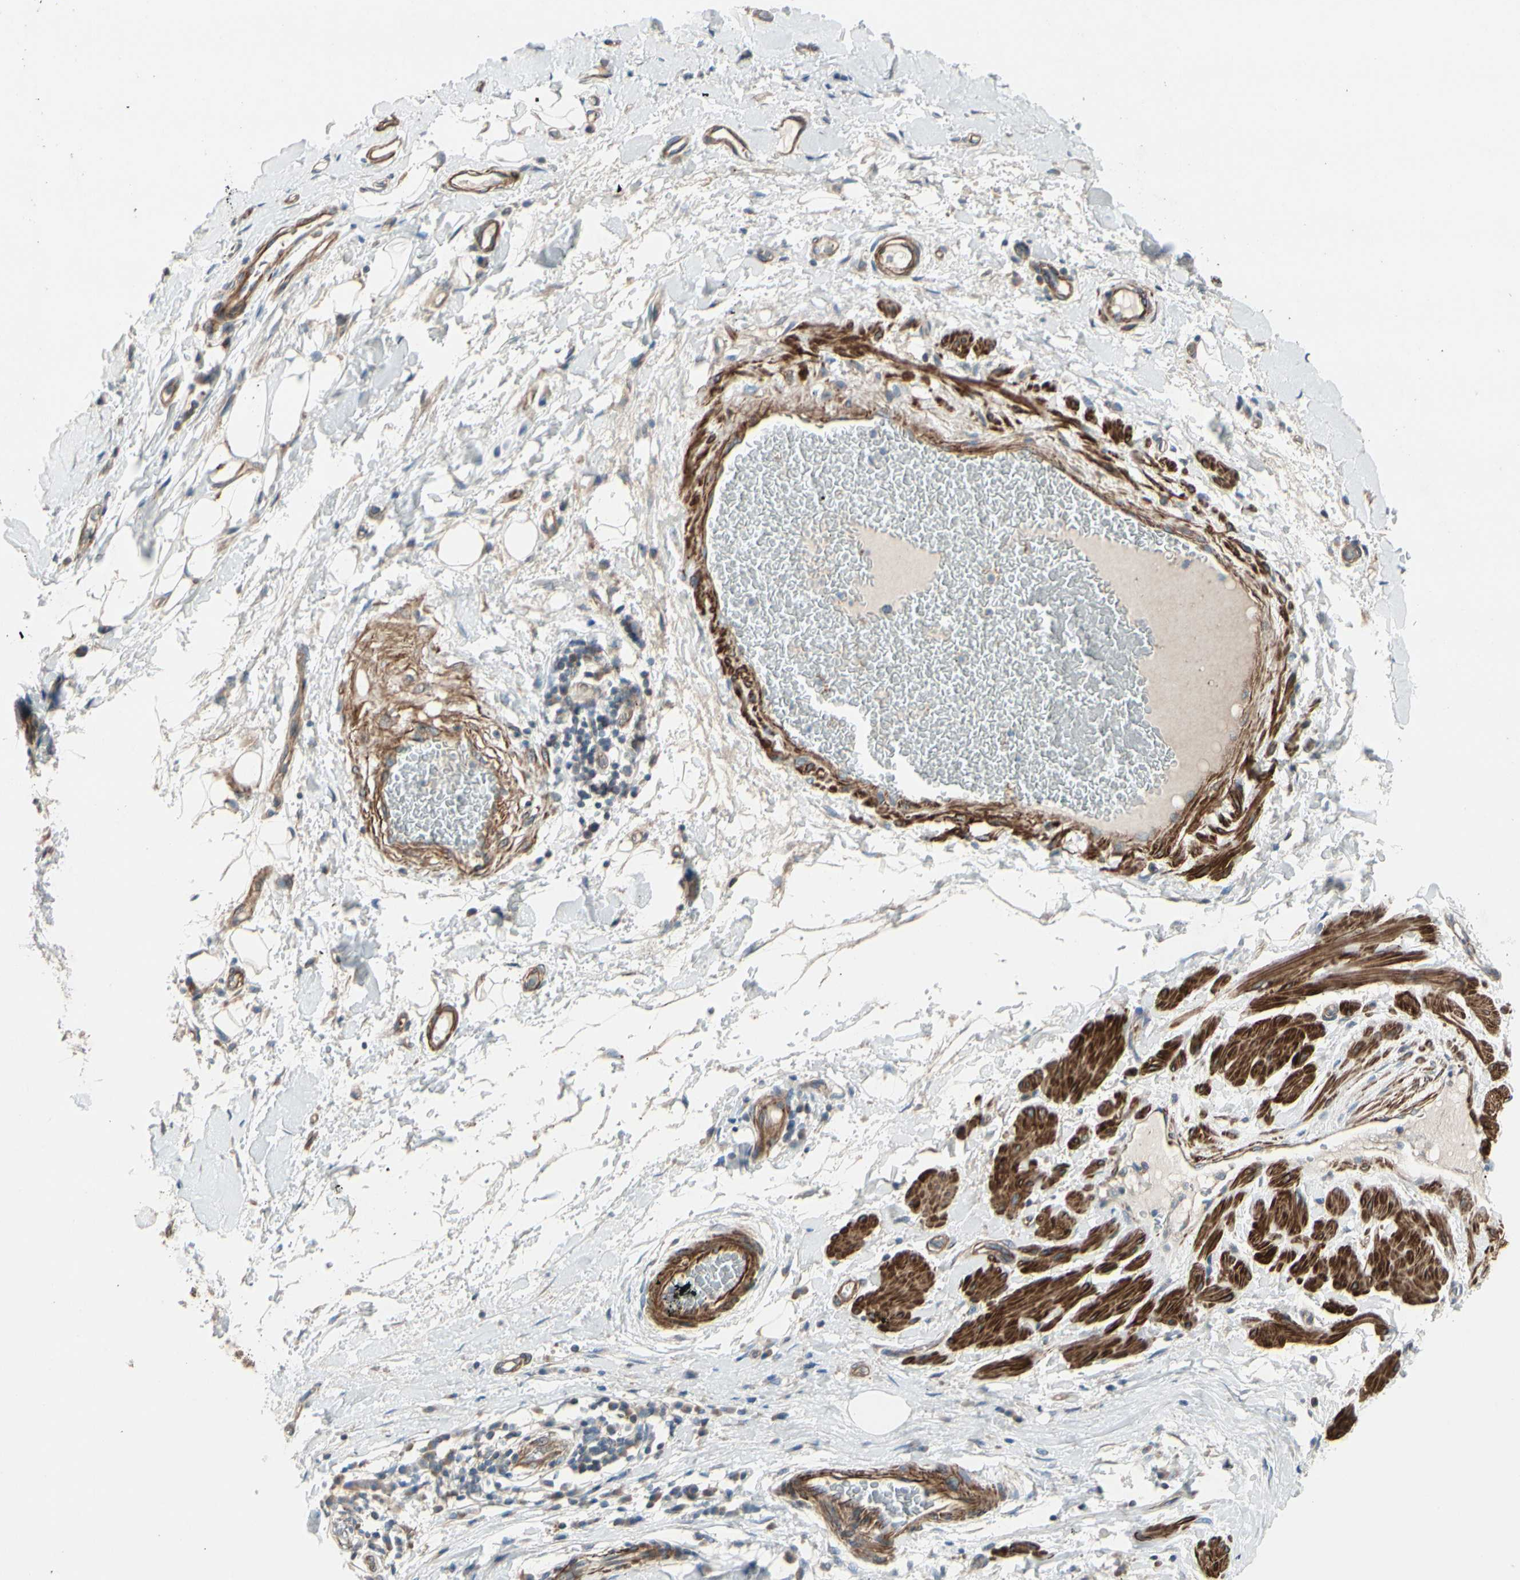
{"staining": {"intensity": "moderate", "quantity": ">75%", "location": "cytoplasmic/membranous"}, "tissue": "adipose tissue", "cell_type": "Adipocytes", "image_type": "normal", "snomed": [{"axis": "morphology", "description": "Normal tissue, NOS"}, {"axis": "morphology", "description": "Adenocarcinoma, NOS"}, {"axis": "topography", "description": "Esophagus"}], "caption": "Brown immunohistochemical staining in normal adipose tissue exhibits moderate cytoplasmic/membranous expression in approximately >75% of adipocytes.", "gene": "TPM1", "patient": {"sex": "male", "age": 62}}